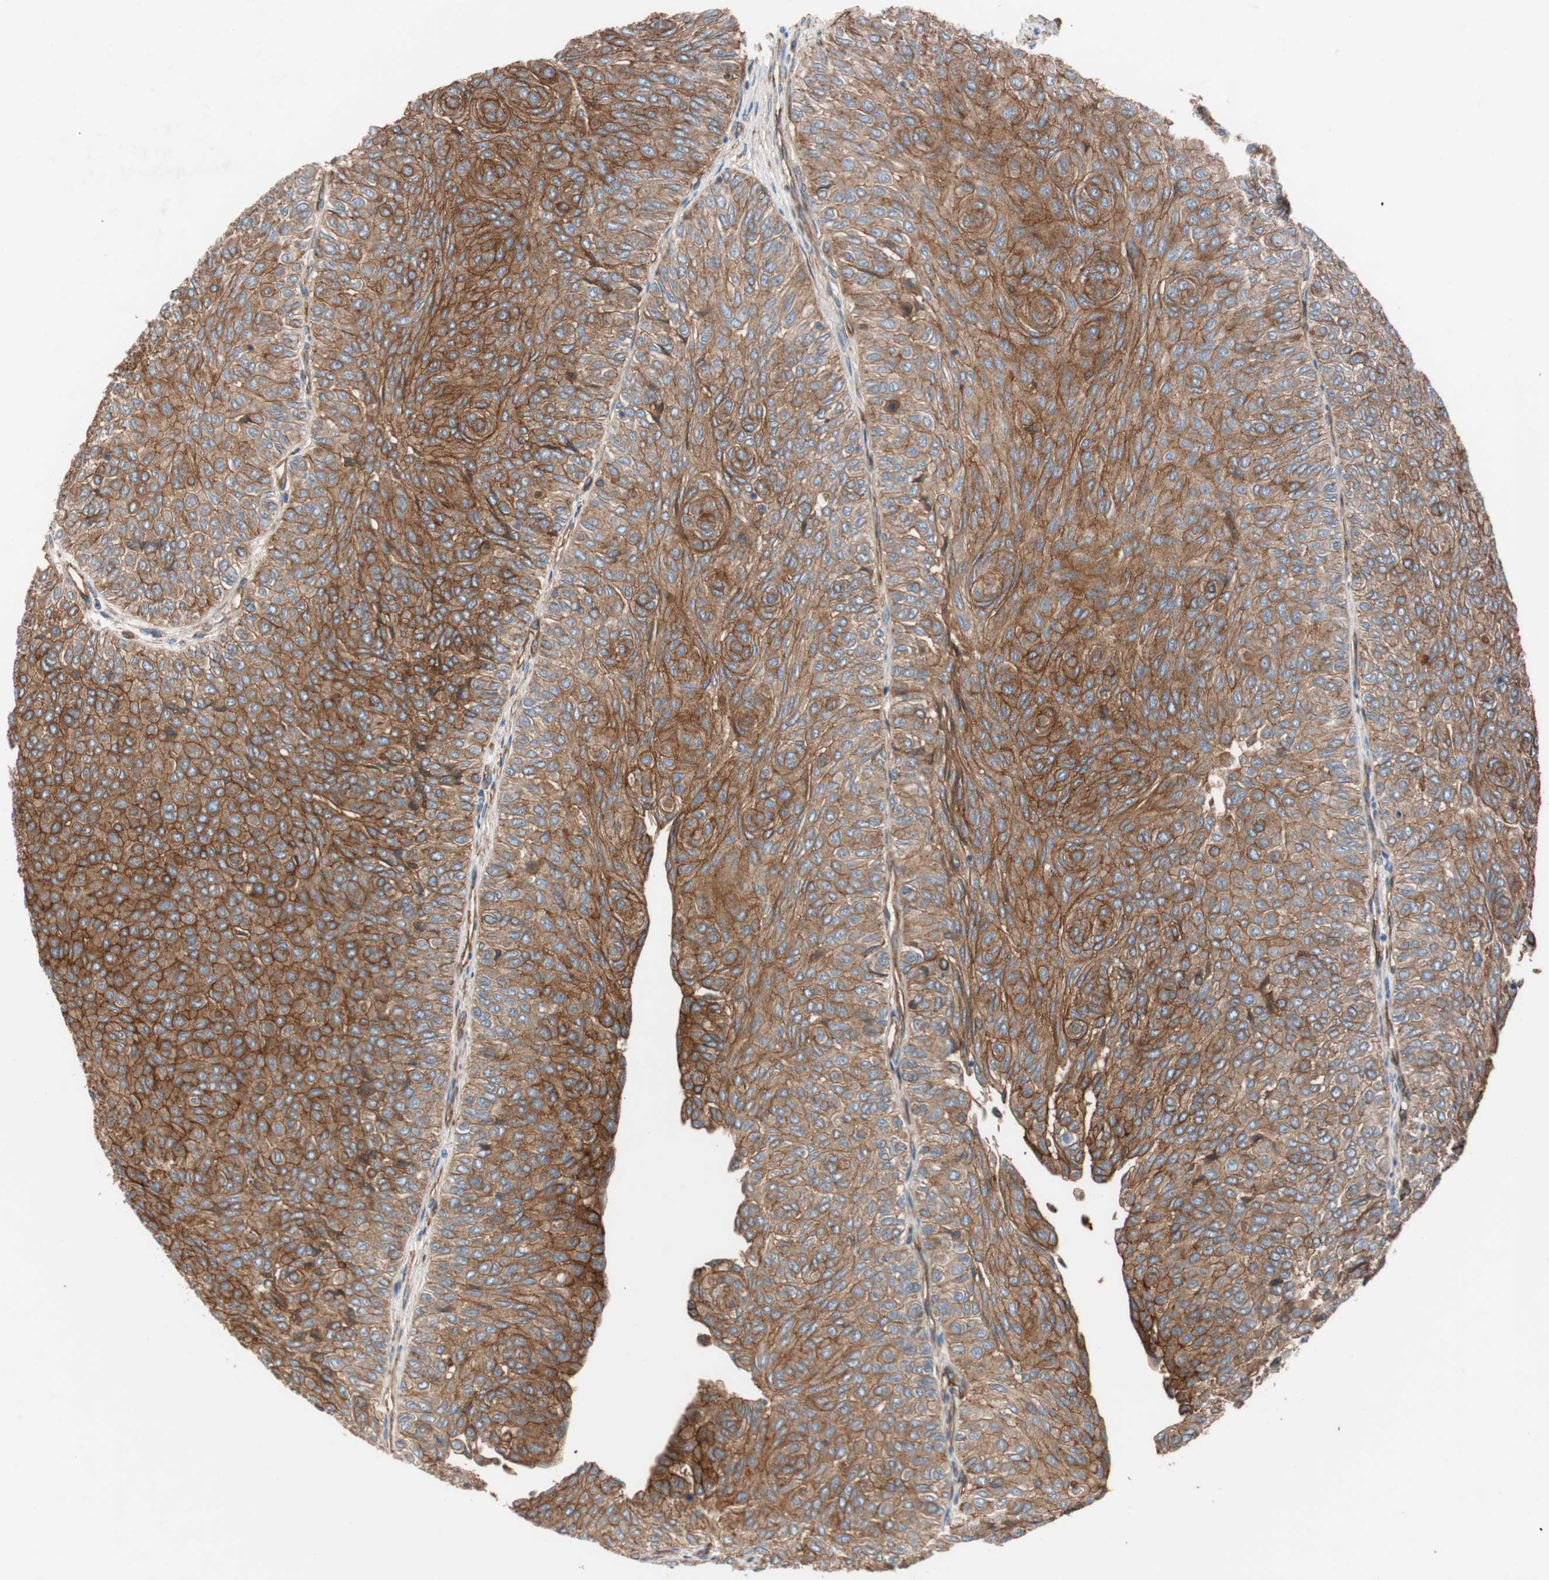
{"staining": {"intensity": "moderate", "quantity": ">75%", "location": "cytoplasmic/membranous"}, "tissue": "urothelial cancer", "cell_type": "Tumor cells", "image_type": "cancer", "snomed": [{"axis": "morphology", "description": "Urothelial carcinoma, Low grade"}, {"axis": "topography", "description": "Urinary bladder"}], "caption": "Brown immunohistochemical staining in human urothelial carcinoma (low-grade) demonstrates moderate cytoplasmic/membranous positivity in approximately >75% of tumor cells. The staining was performed using DAB to visualize the protein expression in brown, while the nuclei were stained in blue with hematoxylin (Magnification: 20x).", "gene": "SPINT1", "patient": {"sex": "male", "age": 78}}